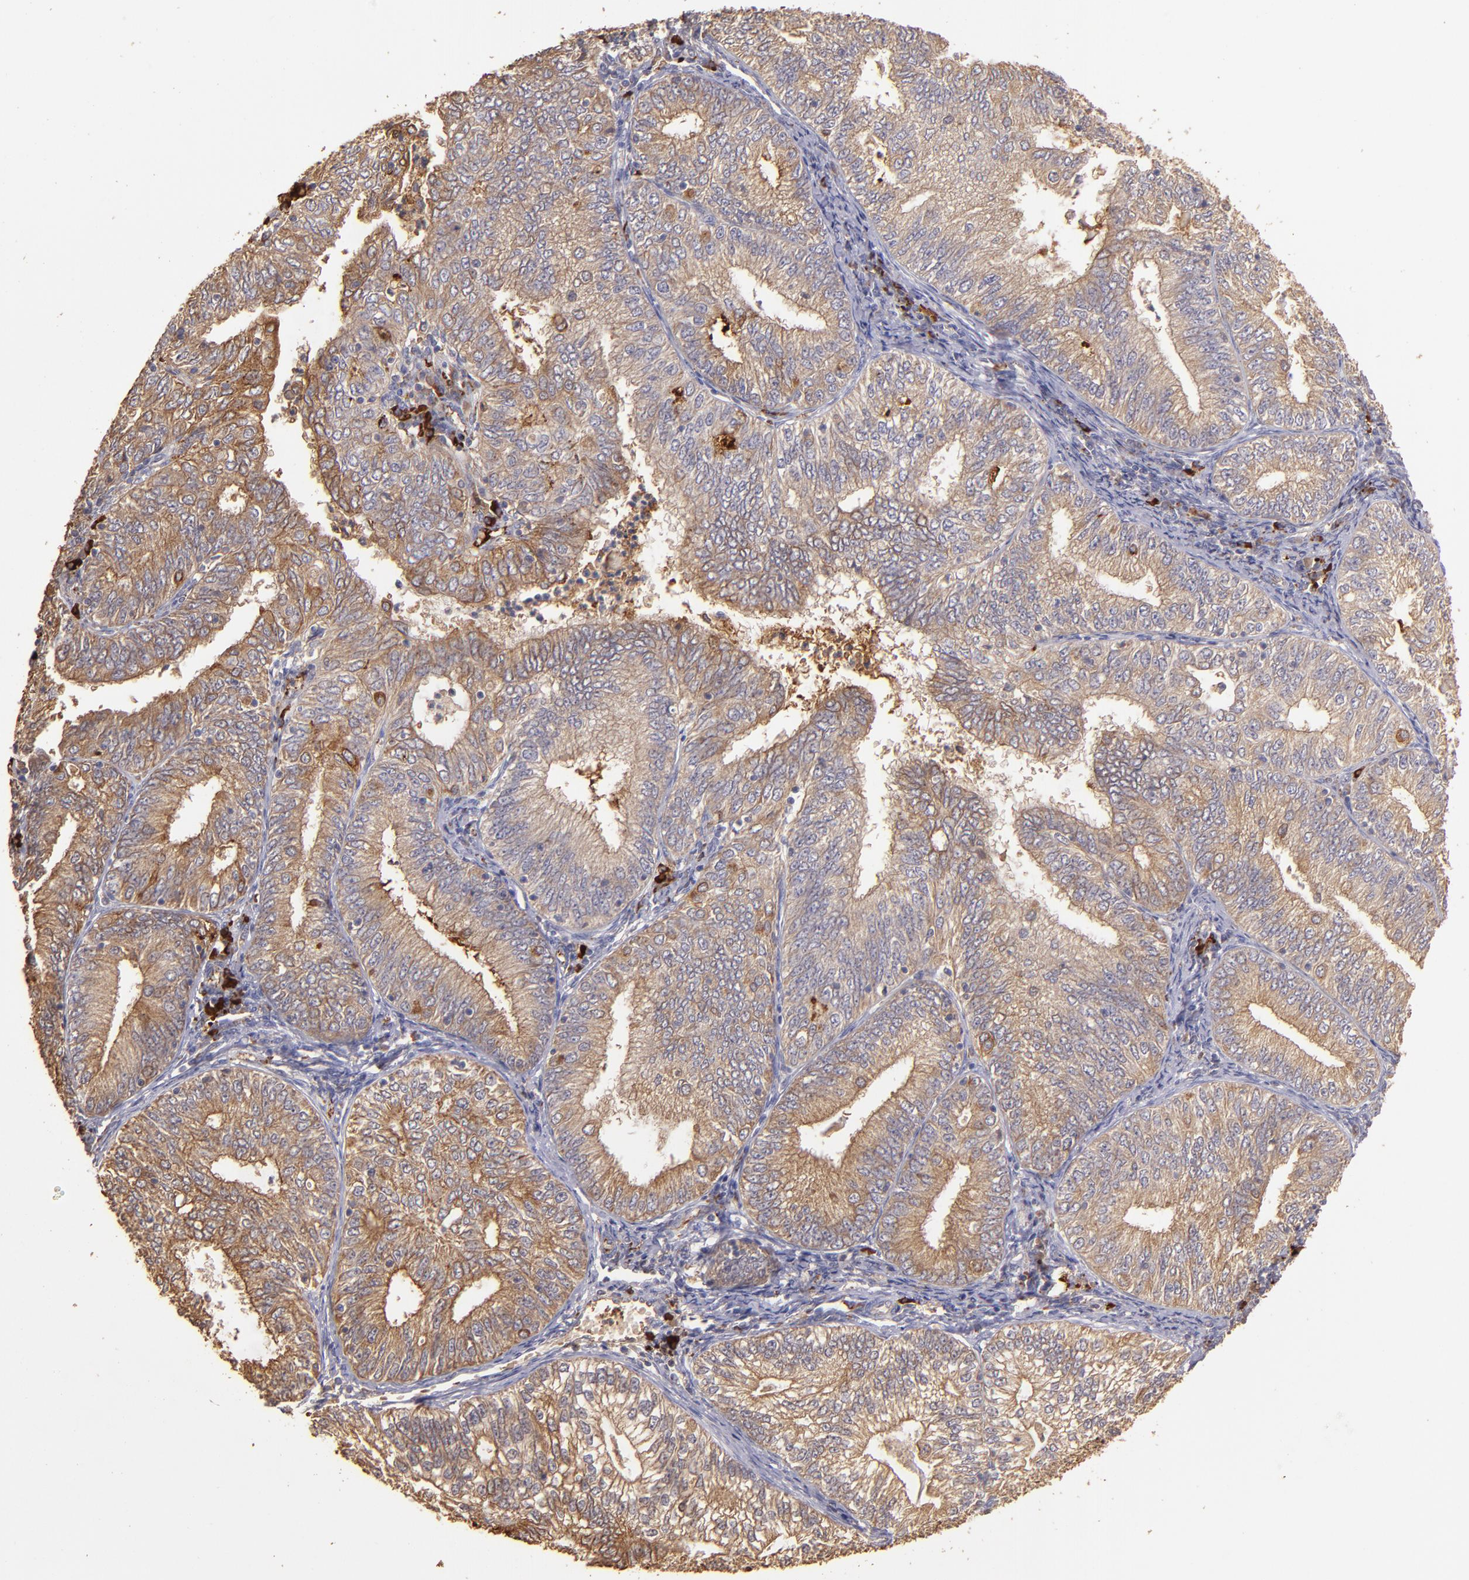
{"staining": {"intensity": "moderate", "quantity": ">75%", "location": "cytoplasmic/membranous"}, "tissue": "endometrial cancer", "cell_type": "Tumor cells", "image_type": "cancer", "snomed": [{"axis": "morphology", "description": "Adenocarcinoma, NOS"}, {"axis": "topography", "description": "Endometrium"}], "caption": "There is medium levels of moderate cytoplasmic/membranous positivity in tumor cells of endometrial cancer (adenocarcinoma), as demonstrated by immunohistochemical staining (brown color).", "gene": "SRRD", "patient": {"sex": "female", "age": 69}}